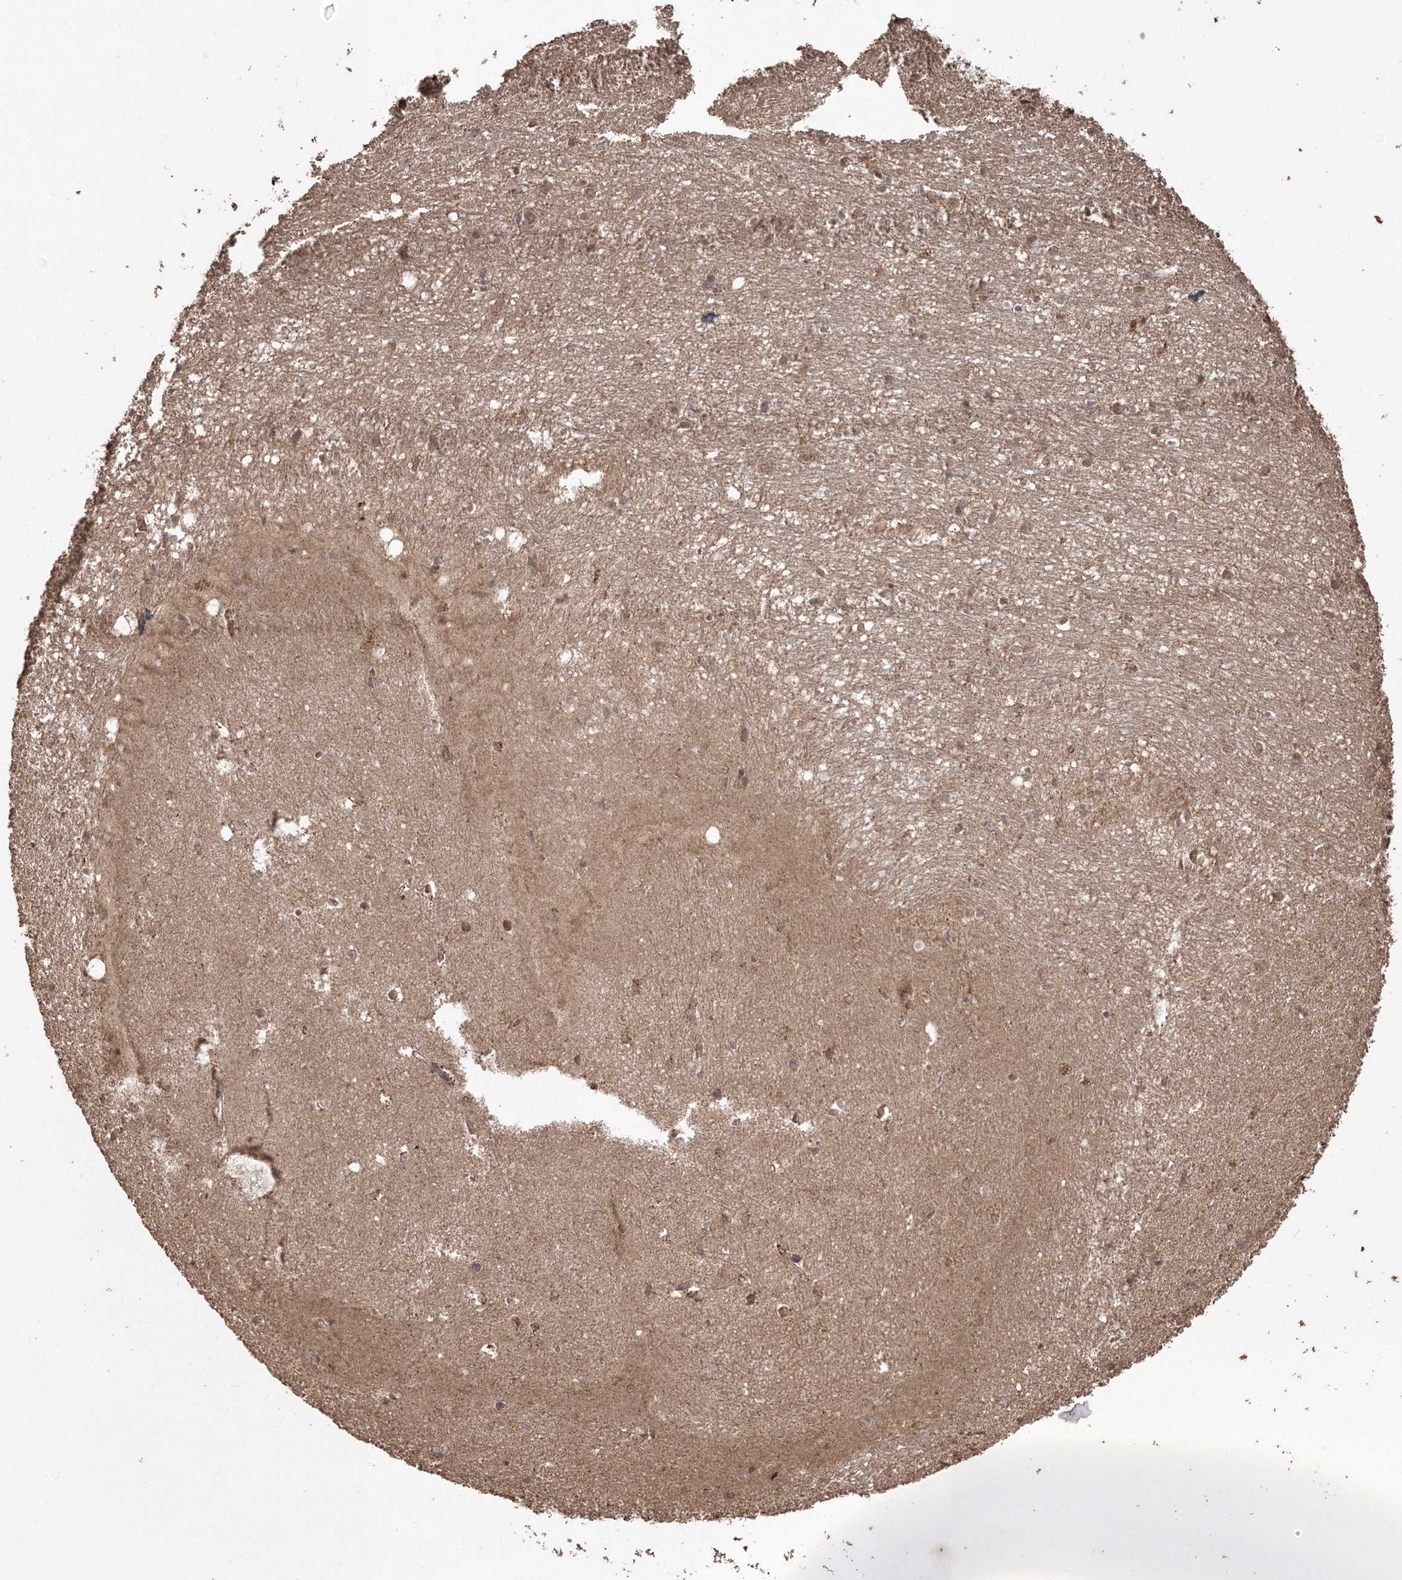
{"staining": {"intensity": "moderate", "quantity": "<25%", "location": "cytoplasmic/membranous"}, "tissue": "hippocampus", "cell_type": "Glial cells", "image_type": "normal", "snomed": [{"axis": "morphology", "description": "Normal tissue, NOS"}, {"axis": "topography", "description": "Hippocampus"}], "caption": "About <25% of glial cells in benign human hippocampus display moderate cytoplasmic/membranous protein positivity as visualized by brown immunohistochemical staining.", "gene": "CCDC122", "patient": {"sex": "female", "age": 64}}